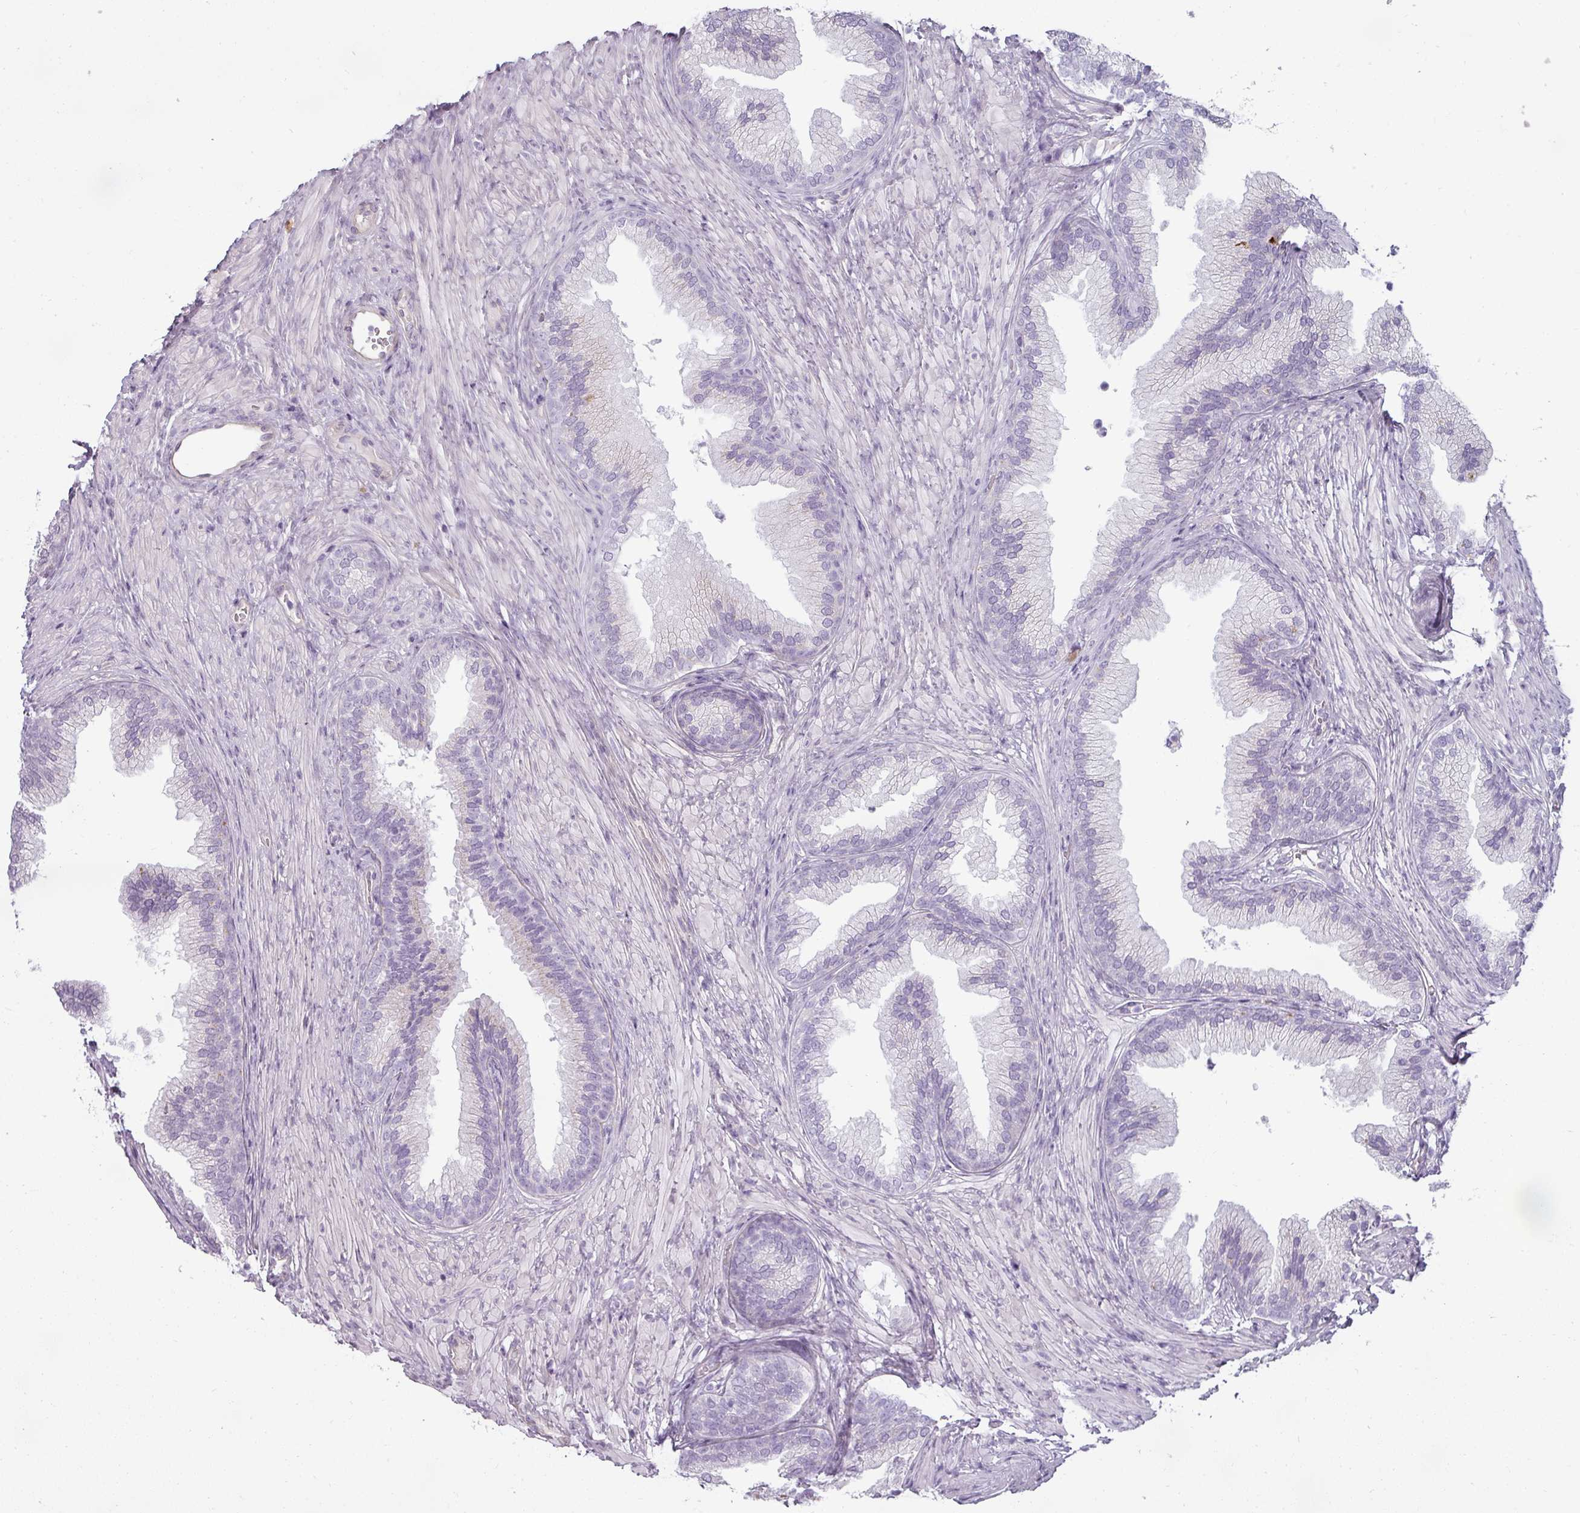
{"staining": {"intensity": "negative", "quantity": "none", "location": "none"}, "tissue": "prostate", "cell_type": "Glandular cells", "image_type": "normal", "snomed": [{"axis": "morphology", "description": "Normal tissue, NOS"}, {"axis": "topography", "description": "Prostate"}], "caption": "Benign prostate was stained to show a protein in brown. There is no significant positivity in glandular cells. The staining was performed using DAB to visualize the protein expression in brown, while the nuclei were stained in blue with hematoxylin (Magnification: 20x).", "gene": "ASB1", "patient": {"sex": "male", "age": 76}}